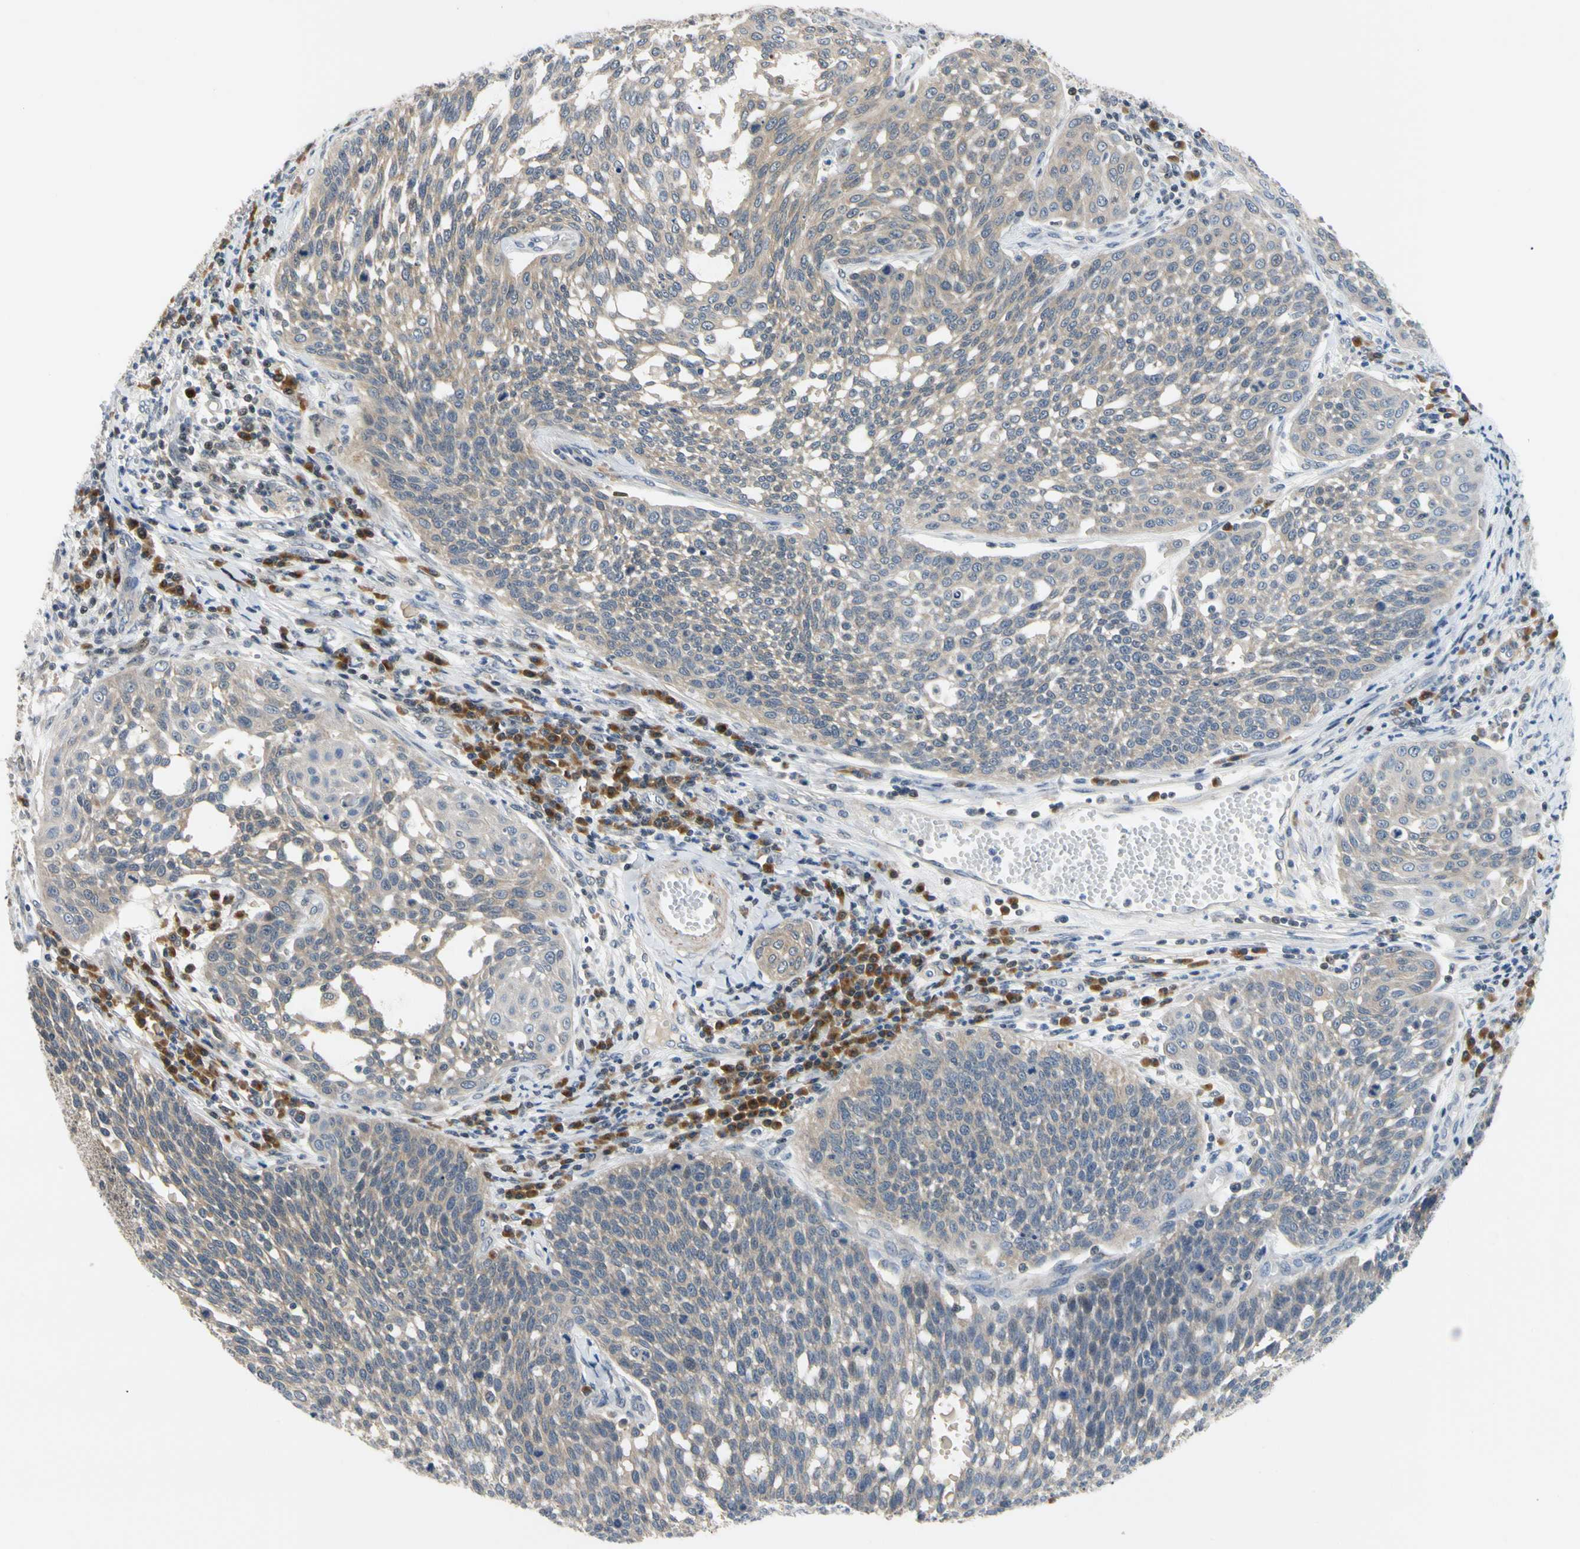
{"staining": {"intensity": "weak", "quantity": "25%-75%", "location": "cytoplasmic/membranous"}, "tissue": "cervical cancer", "cell_type": "Tumor cells", "image_type": "cancer", "snomed": [{"axis": "morphology", "description": "Squamous cell carcinoma, NOS"}, {"axis": "topography", "description": "Cervix"}], "caption": "Brown immunohistochemical staining in cervical cancer (squamous cell carcinoma) reveals weak cytoplasmic/membranous positivity in about 25%-75% of tumor cells. (Brightfield microscopy of DAB IHC at high magnification).", "gene": "SEC23B", "patient": {"sex": "female", "age": 34}}